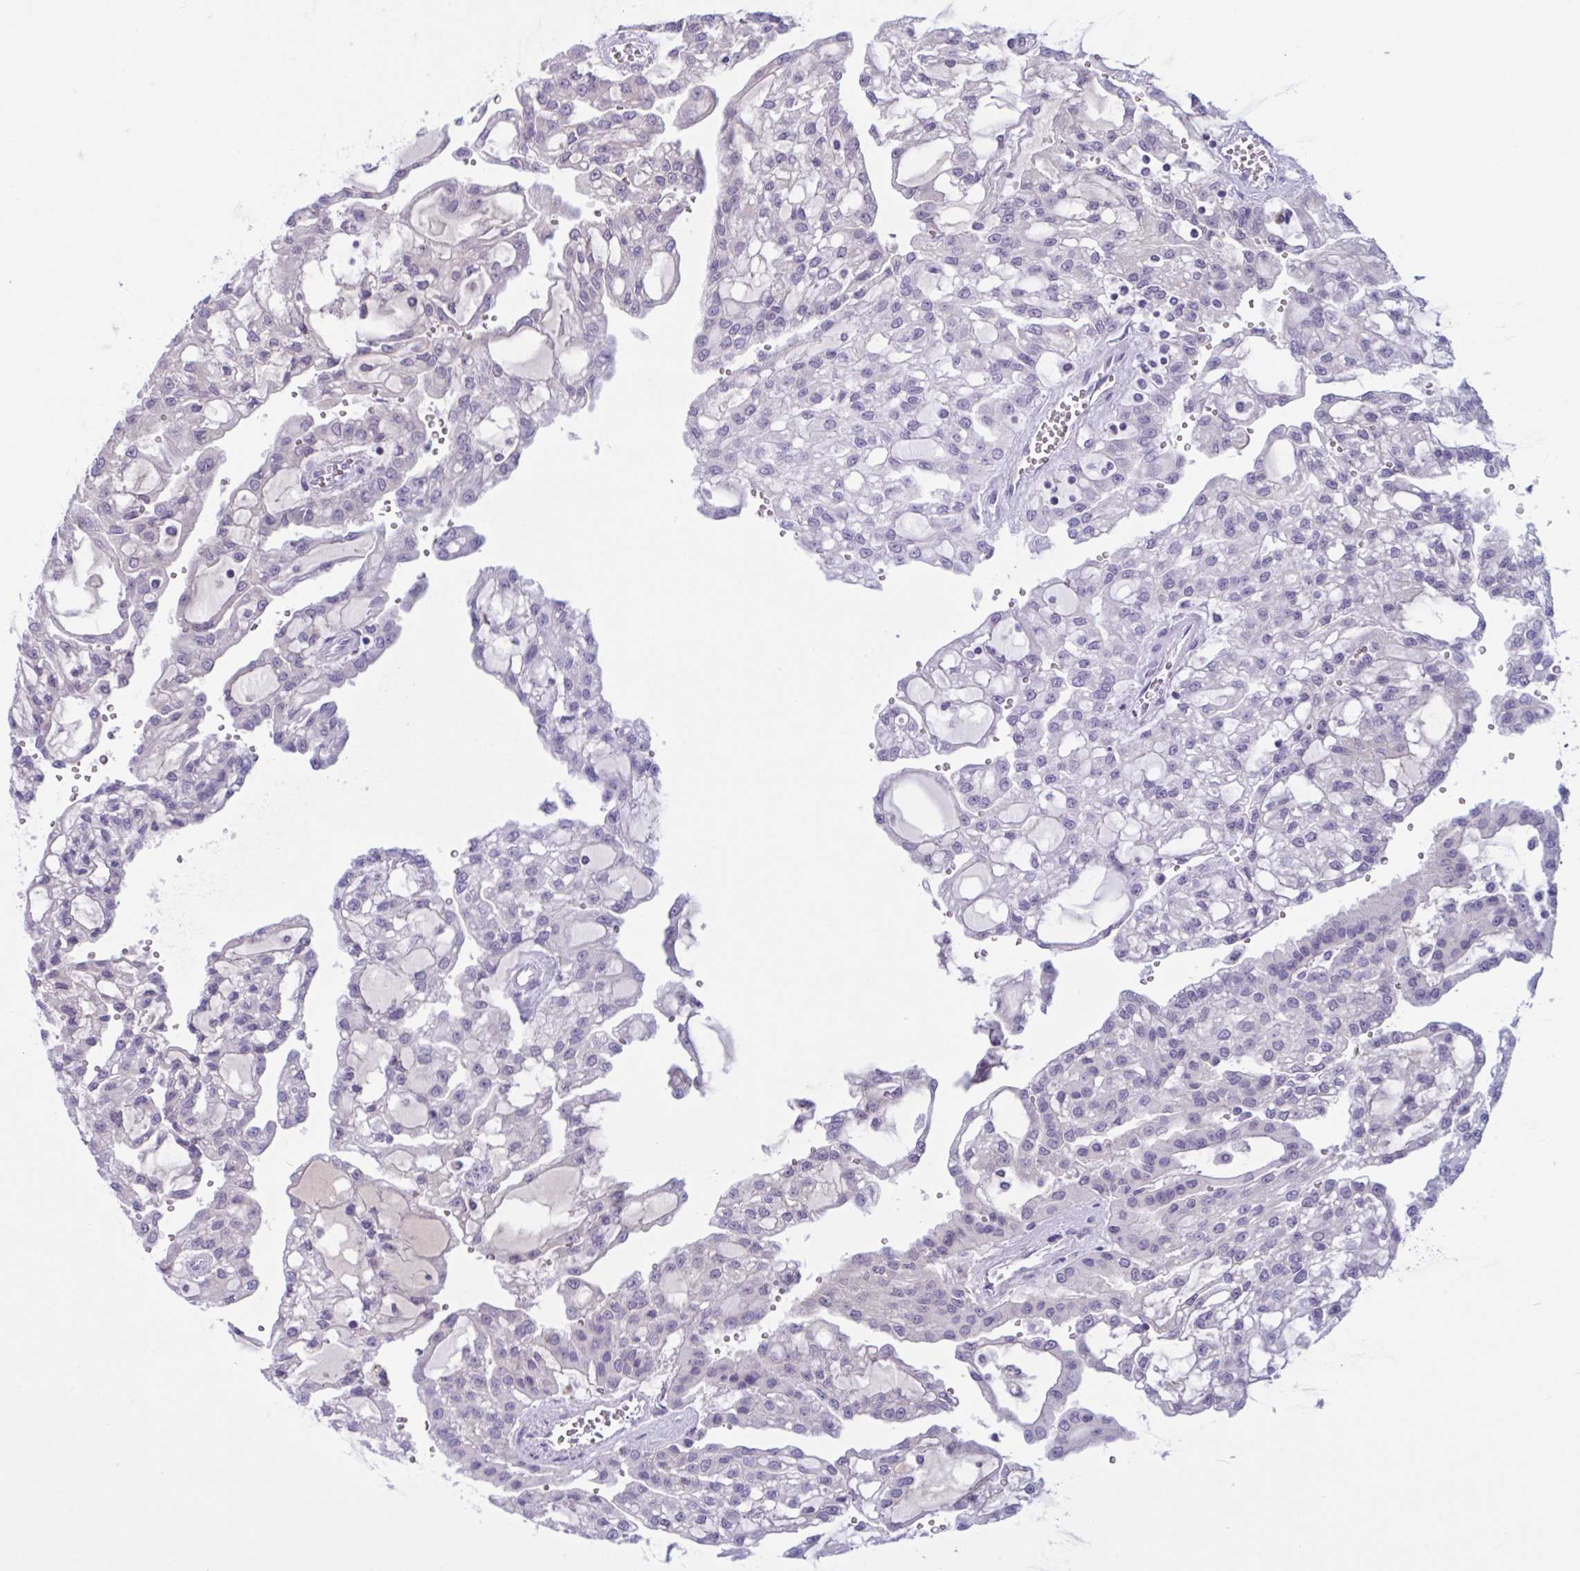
{"staining": {"intensity": "negative", "quantity": "none", "location": "none"}, "tissue": "renal cancer", "cell_type": "Tumor cells", "image_type": "cancer", "snomed": [{"axis": "morphology", "description": "Adenocarcinoma, NOS"}, {"axis": "topography", "description": "Kidney"}], "caption": "A photomicrograph of renal cancer (adenocarcinoma) stained for a protein exhibits no brown staining in tumor cells. Brightfield microscopy of immunohistochemistry stained with DAB (3,3'-diaminobenzidine) (brown) and hematoxylin (blue), captured at high magnification.", "gene": "WNT9B", "patient": {"sex": "male", "age": 63}}